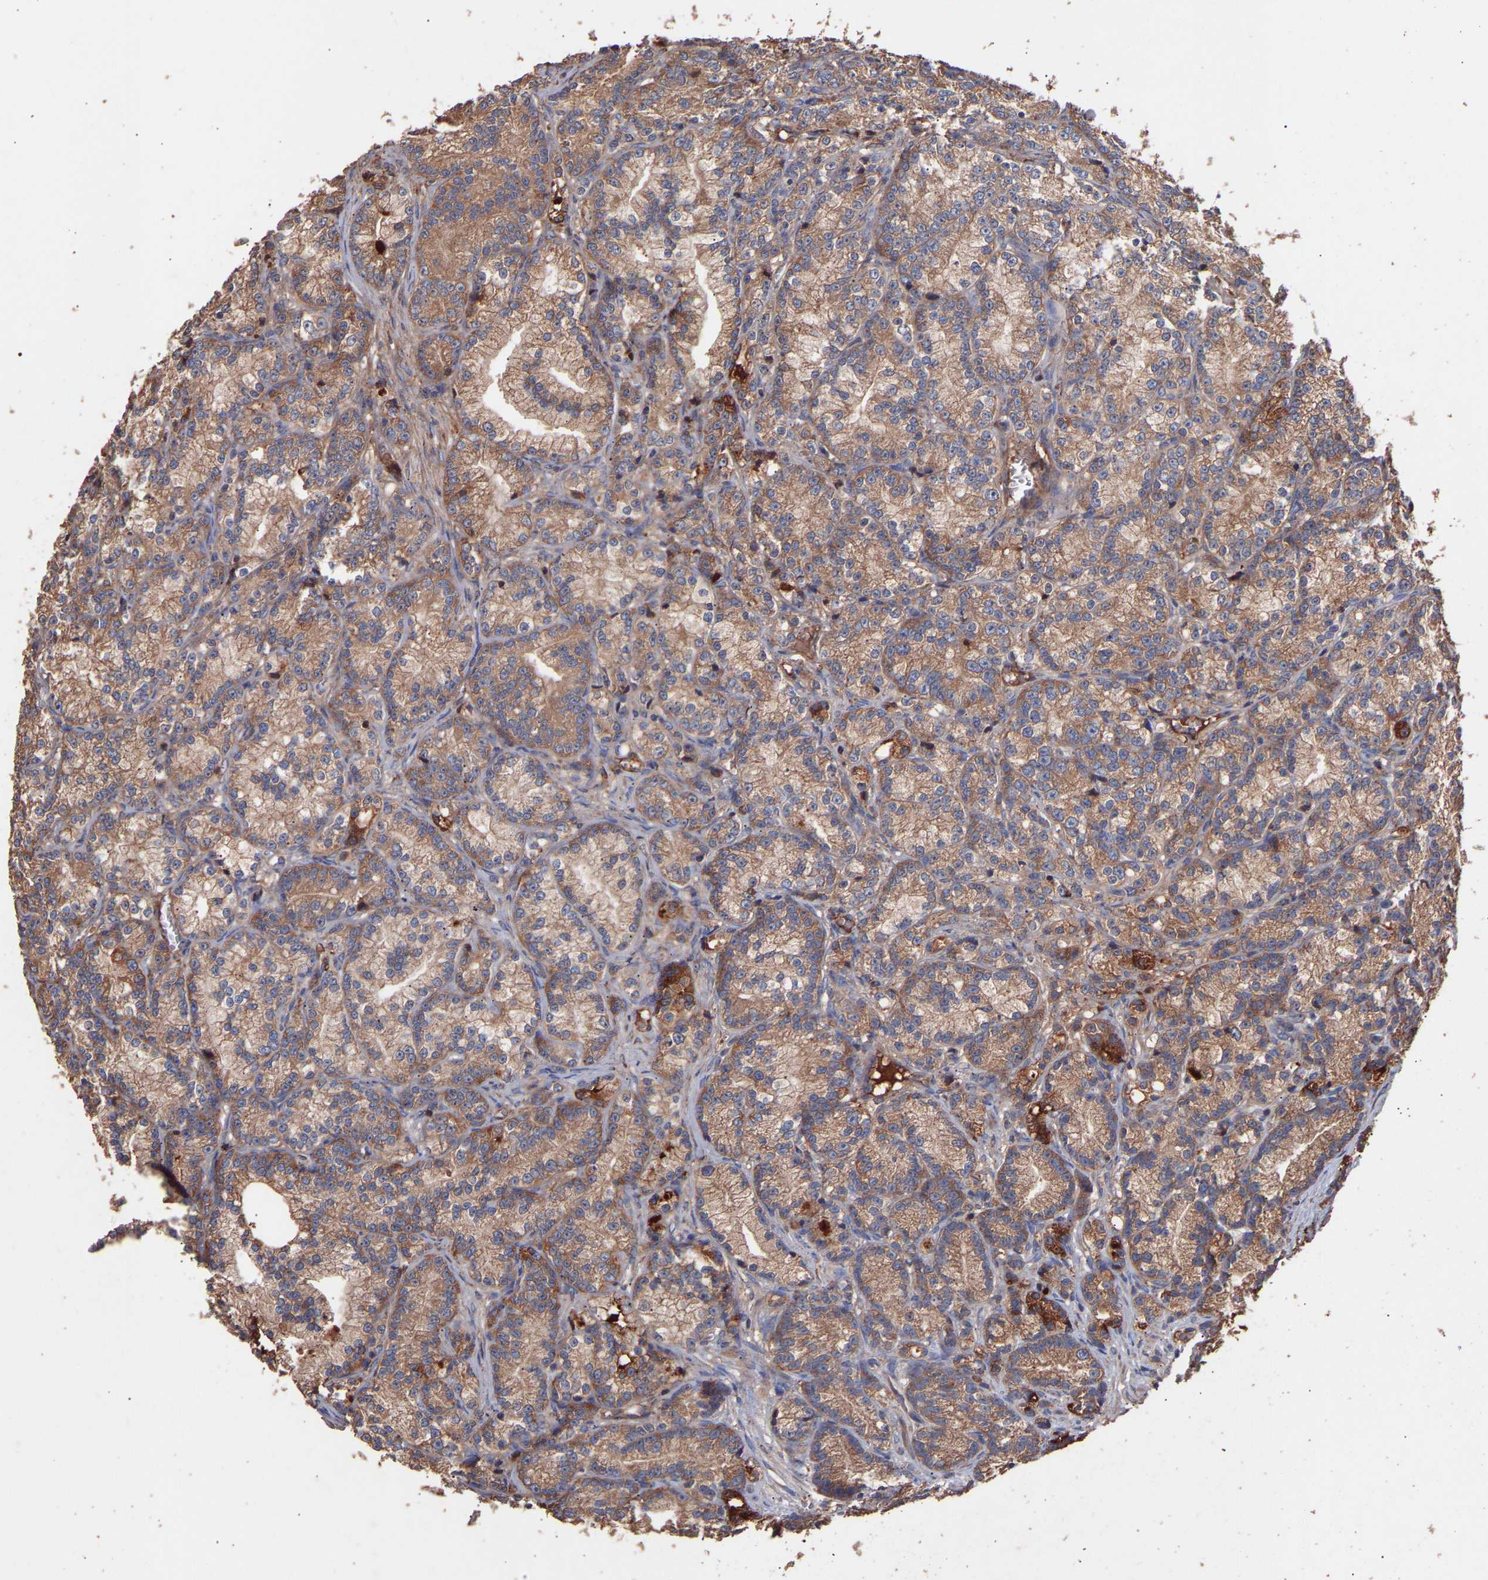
{"staining": {"intensity": "moderate", "quantity": ">75%", "location": "cytoplasmic/membranous"}, "tissue": "prostate cancer", "cell_type": "Tumor cells", "image_type": "cancer", "snomed": [{"axis": "morphology", "description": "Adenocarcinoma, Low grade"}, {"axis": "topography", "description": "Prostate"}], "caption": "Protein expression analysis of prostate cancer demonstrates moderate cytoplasmic/membranous expression in about >75% of tumor cells.", "gene": "TMEM268", "patient": {"sex": "male", "age": 89}}